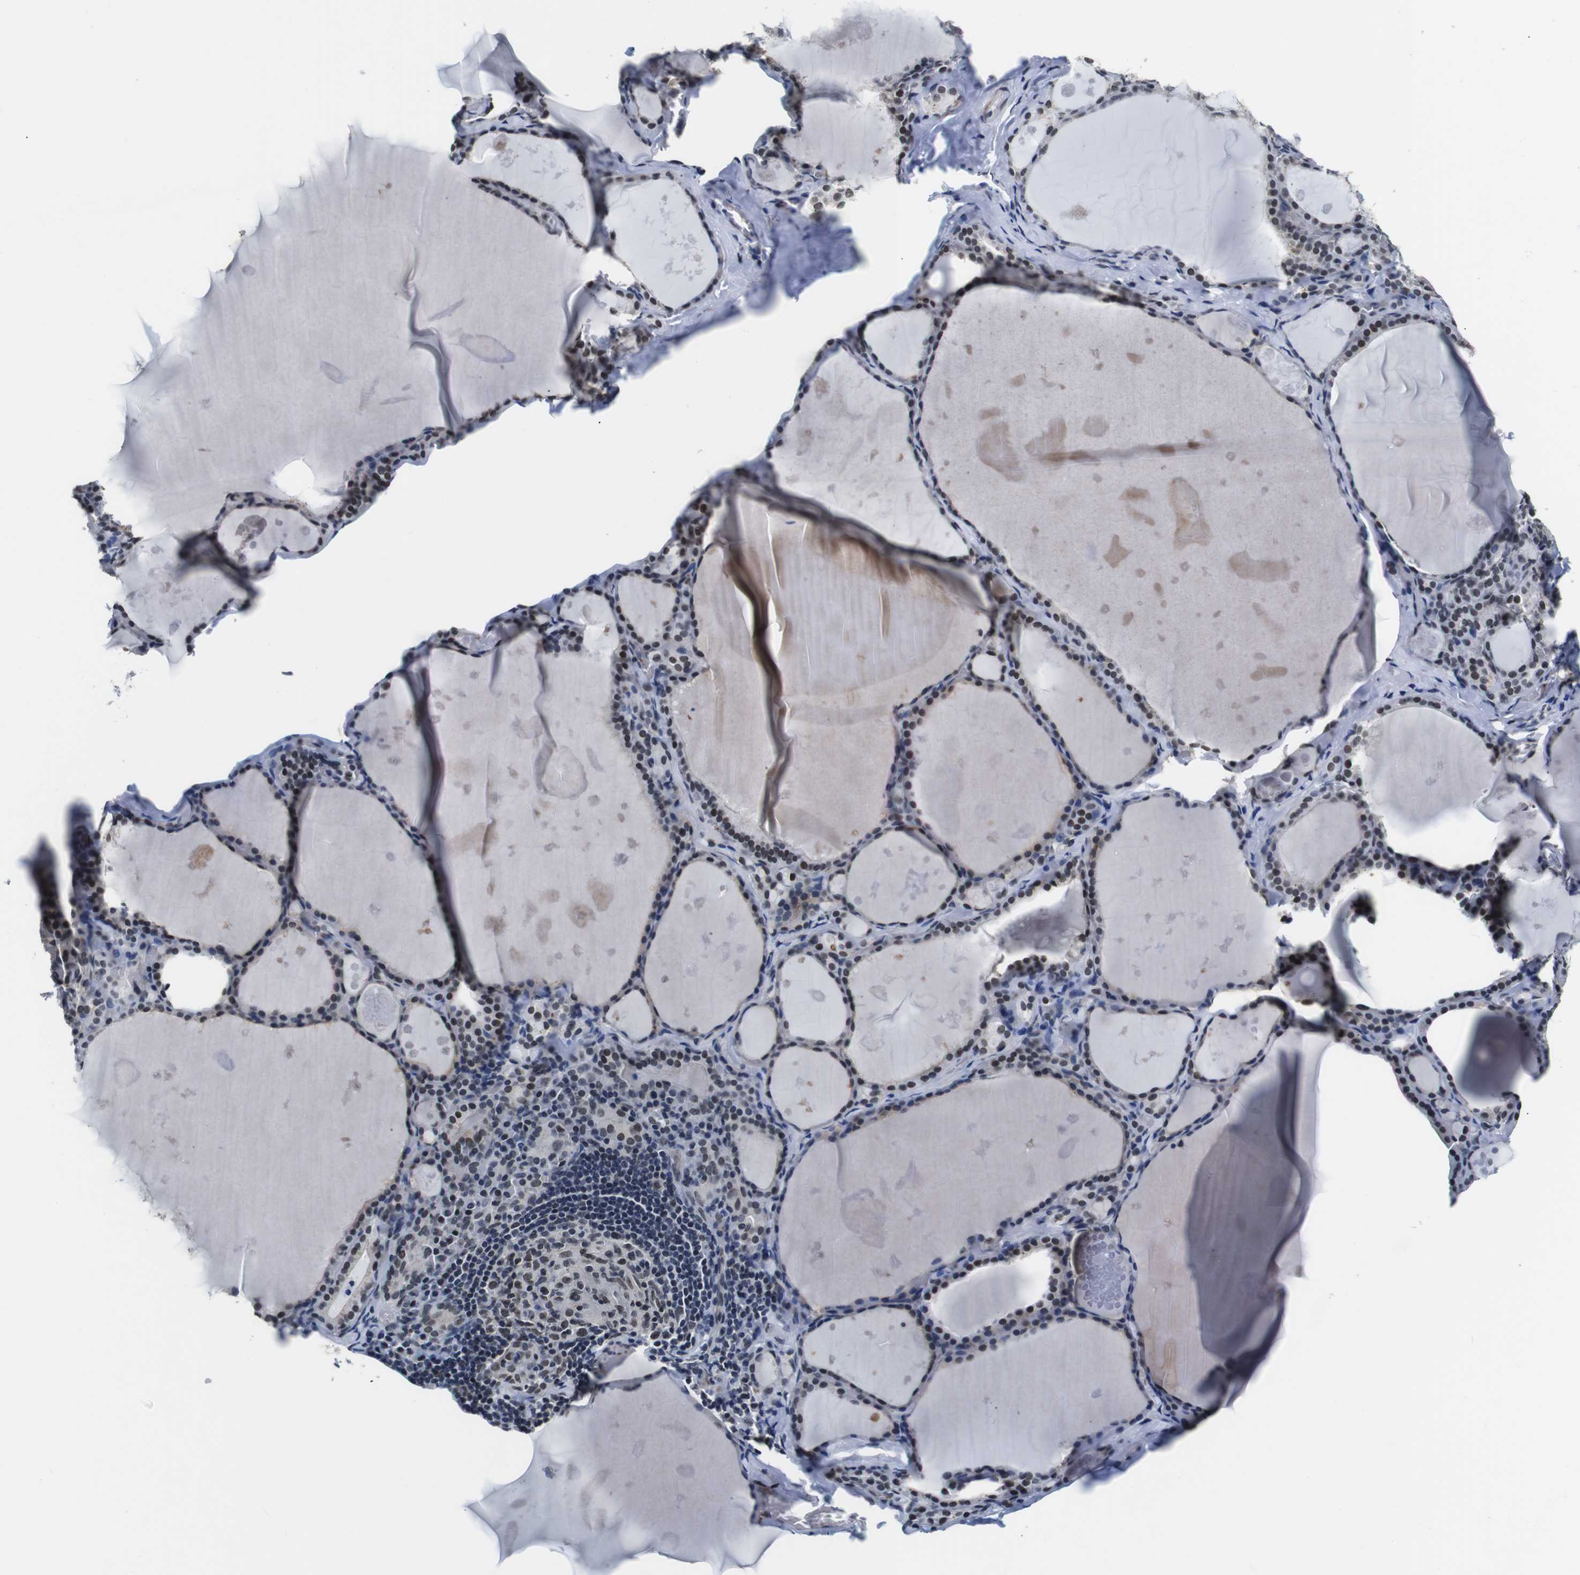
{"staining": {"intensity": "moderate", "quantity": "25%-75%", "location": "nuclear"}, "tissue": "thyroid gland", "cell_type": "Glandular cells", "image_type": "normal", "snomed": [{"axis": "morphology", "description": "Normal tissue, NOS"}, {"axis": "topography", "description": "Thyroid gland"}], "caption": "Moderate nuclear expression for a protein is present in approximately 25%-75% of glandular cells of benign thyroid gland using immunohistochemistry.", "gene": "ILDR2", "patient": {"sex": "male", "age": 56}}